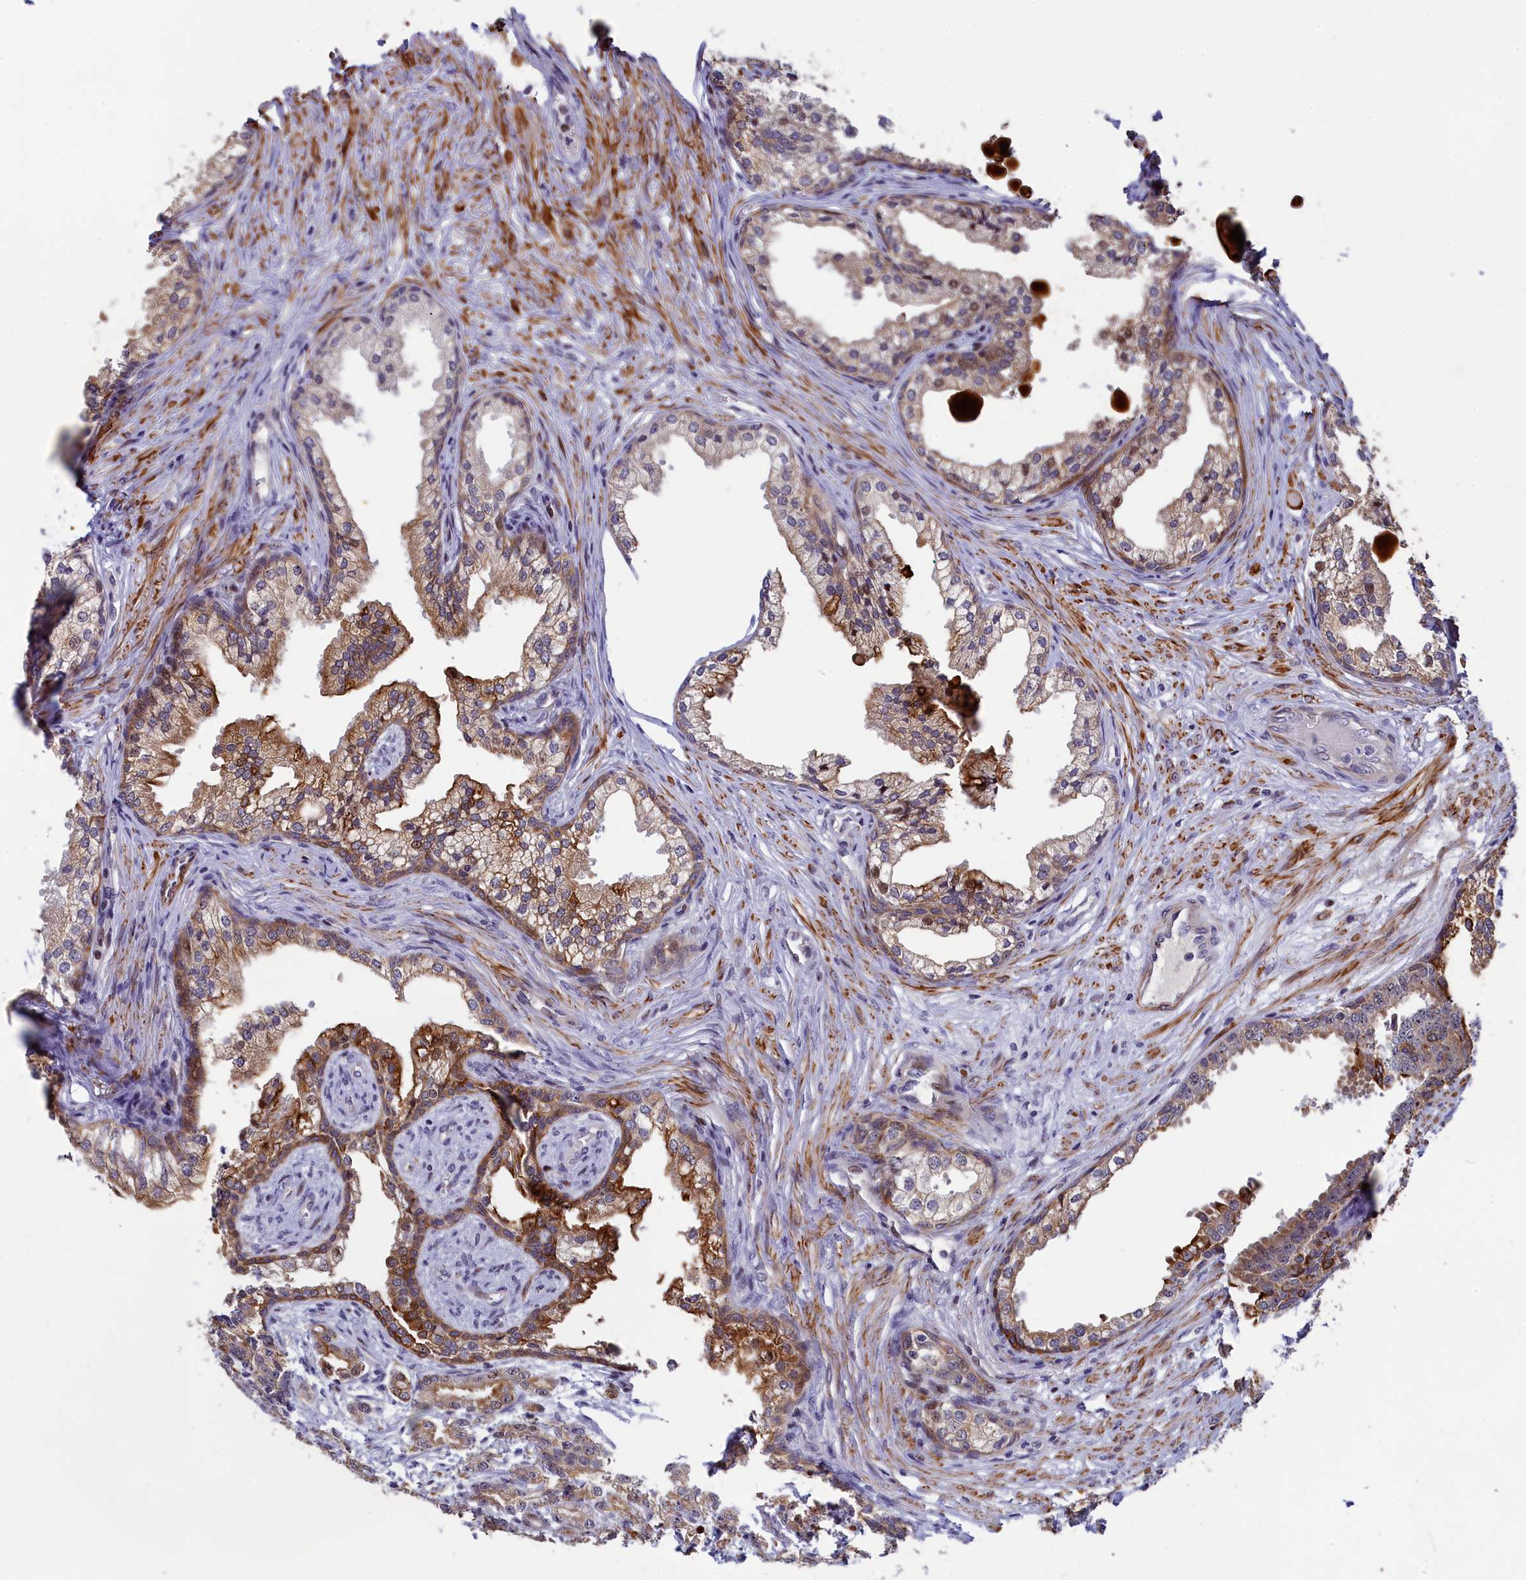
{"staining": {"intensity": "moderate", "quantity": ">75%", "location": "cytoplasmic/membranous"}, "tissue": "prostate cancer", "cell_type": "Tumor cells", "image_type": "cancer", "snomed": [{"axis": "morphology", "description": "Adenocarcinoma, High grade"}, {"axis": "topography", "description": "Prostate"}], "caption": "Immunohistochemistry (IHC) of human prostate cancer (adenocarcinoma (high-grade)) displays medium levels of moderate cytoplasmic/membranous staining in approximately >75% of tumor cells.", "gene": "ANKRD34B", "patient": {"sex": "male", "age": 69}}